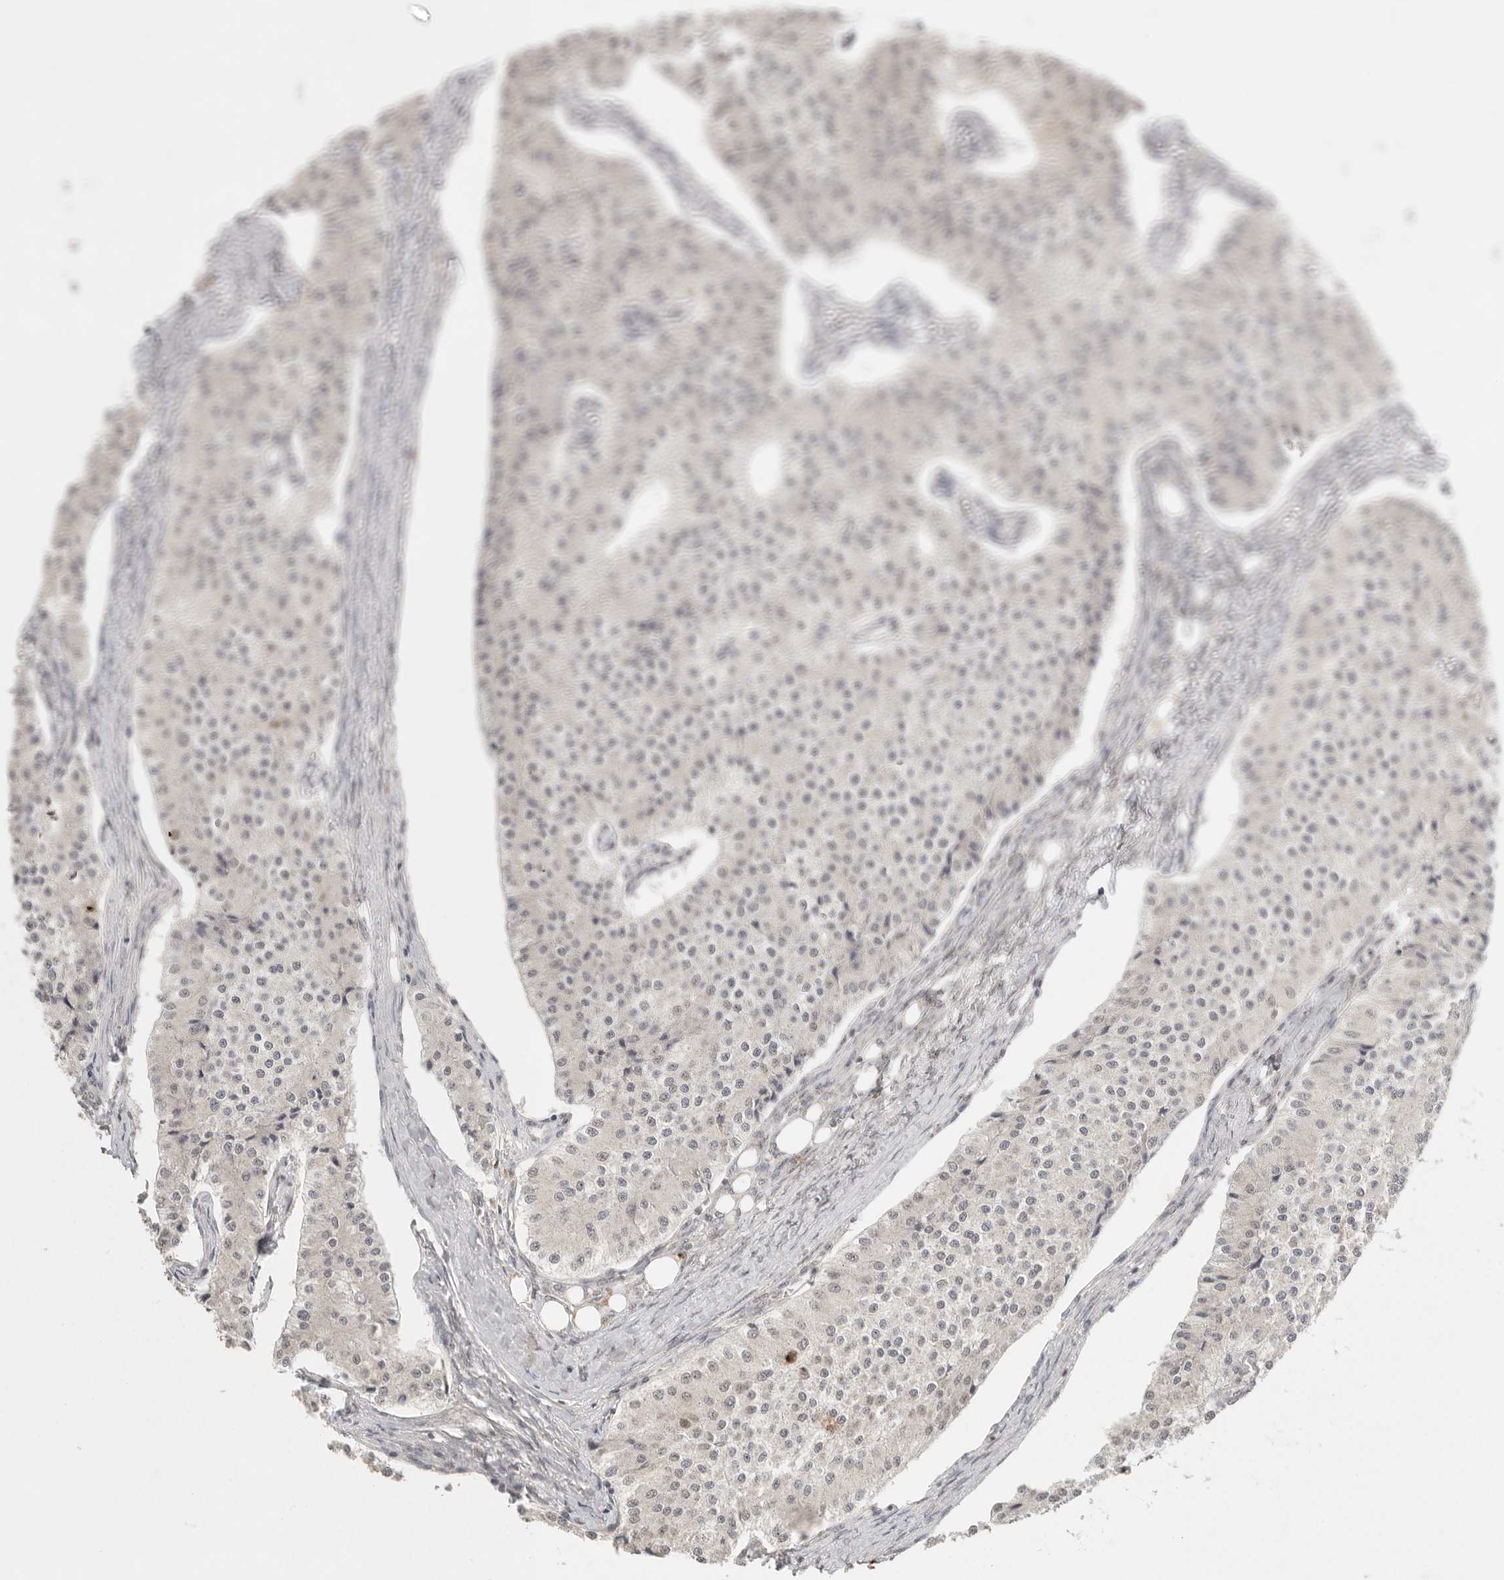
{"staining": {"intensity": "negative", "quantity": "none", "location": "none"}, "tissue": "carcinoid", "cell_type": "Tumor cells", "image_type": "cancer", "snomed": [{"axis": "morphology", "description": "Carcinoid, malignant, NOS"}, {"axis": "topography", "description": "Colon"}], "caption": "Immunohistochemical staining of malignant carcinoid reveals no significant positivity in tumor cells.", "gene": "KLK5", "patient": {"sex": "female", "age": 52}}